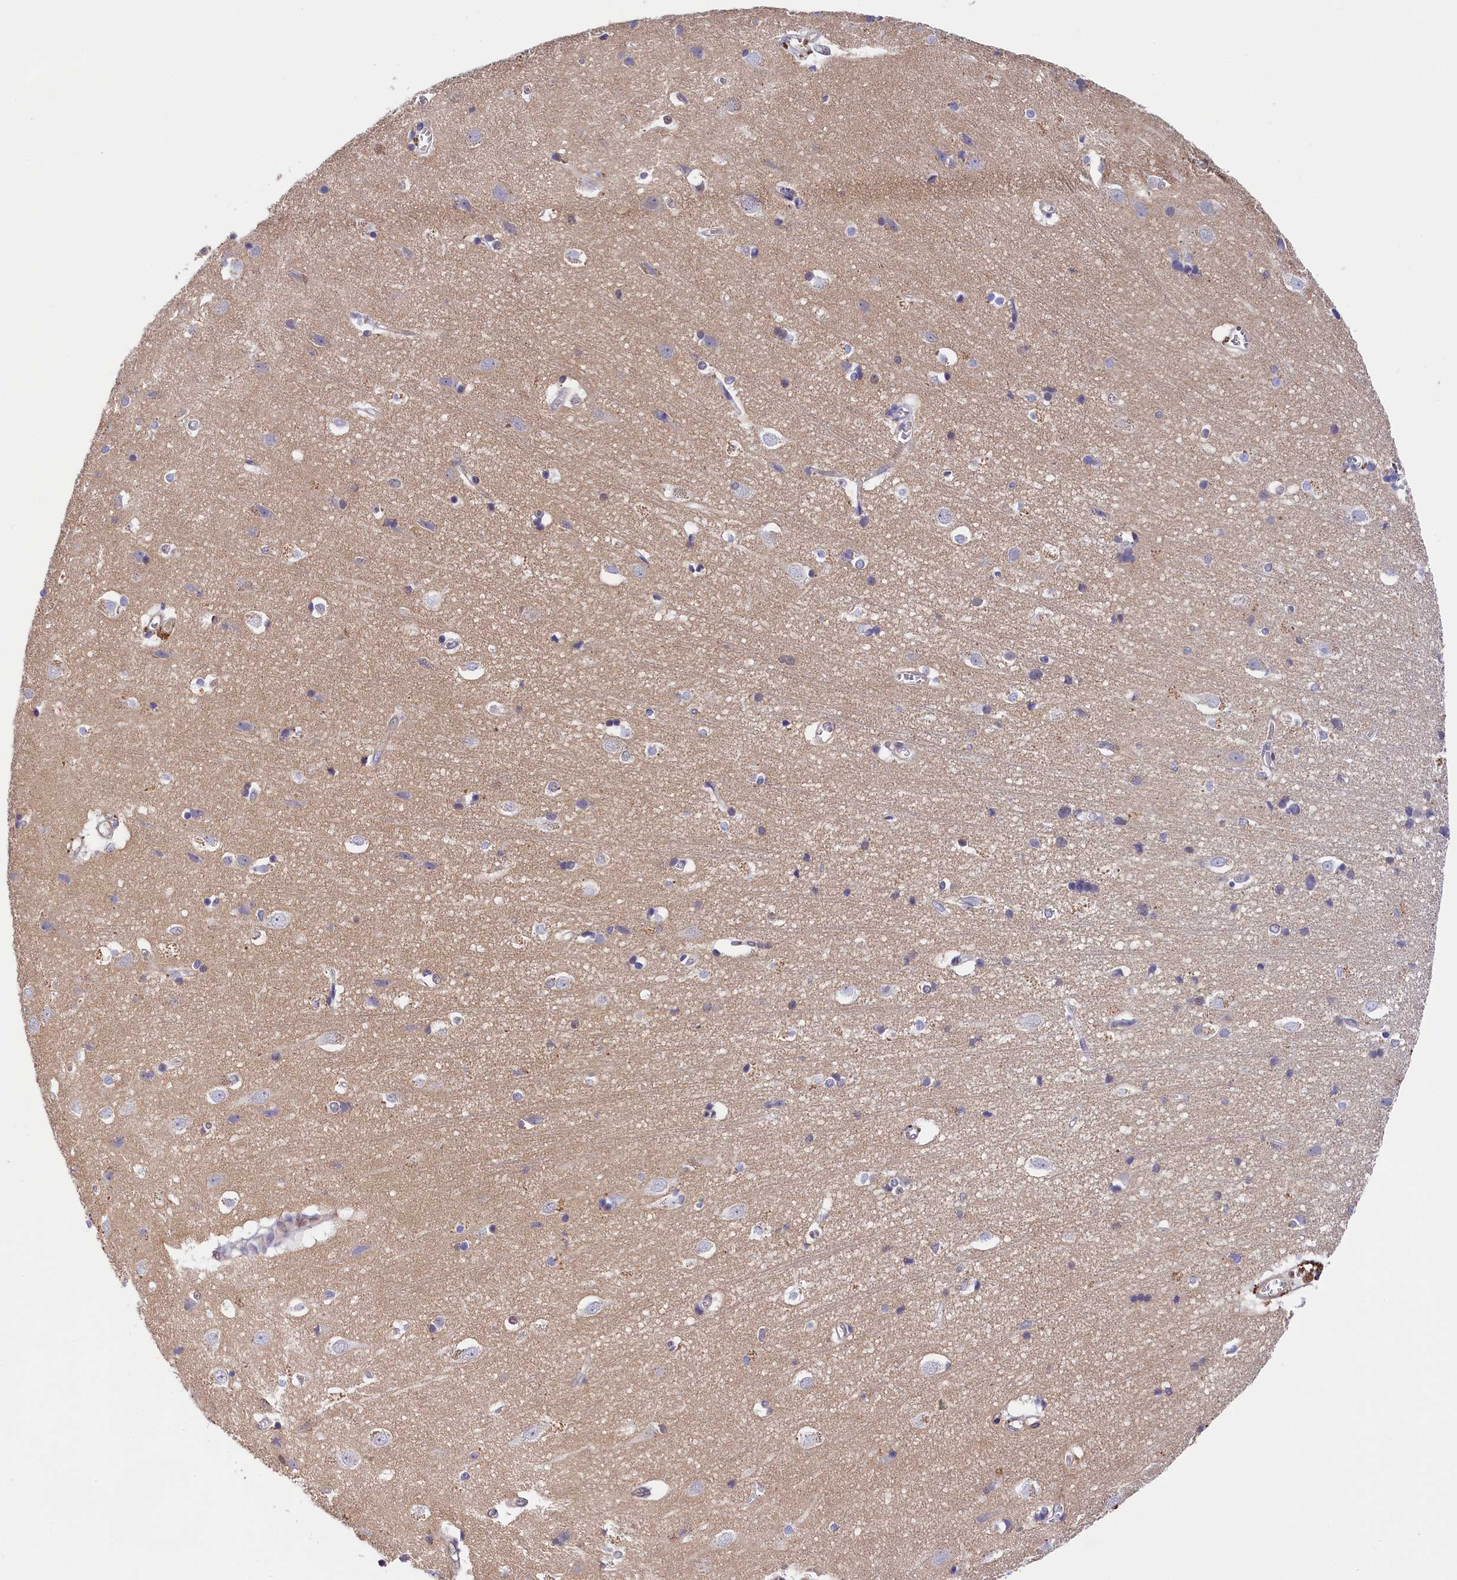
{"staining": {"intensity": "negative", "quantity": "none", "location": "none"}, "tissue": "cerebral cortex", "cell_type": "Endothelial cells", "image_type": "normal", "snomed": [{"axis": "morphology", "description": "Normal tissue, NOS"}, {"axis": "topography", "description": "Cerebral cortex"}], "caption": "Immunohistochemistry (IHC) histopathology image of normal human cerebral cortex stained for a protein (brown), which demonstrates no positivity in endothelial cells. (DAB immunohistochemistry (IHC) visualized using brightfield microscopy, high magnification).", "gene": "SP4", "patient": {"sex": "male", "age": 54}}